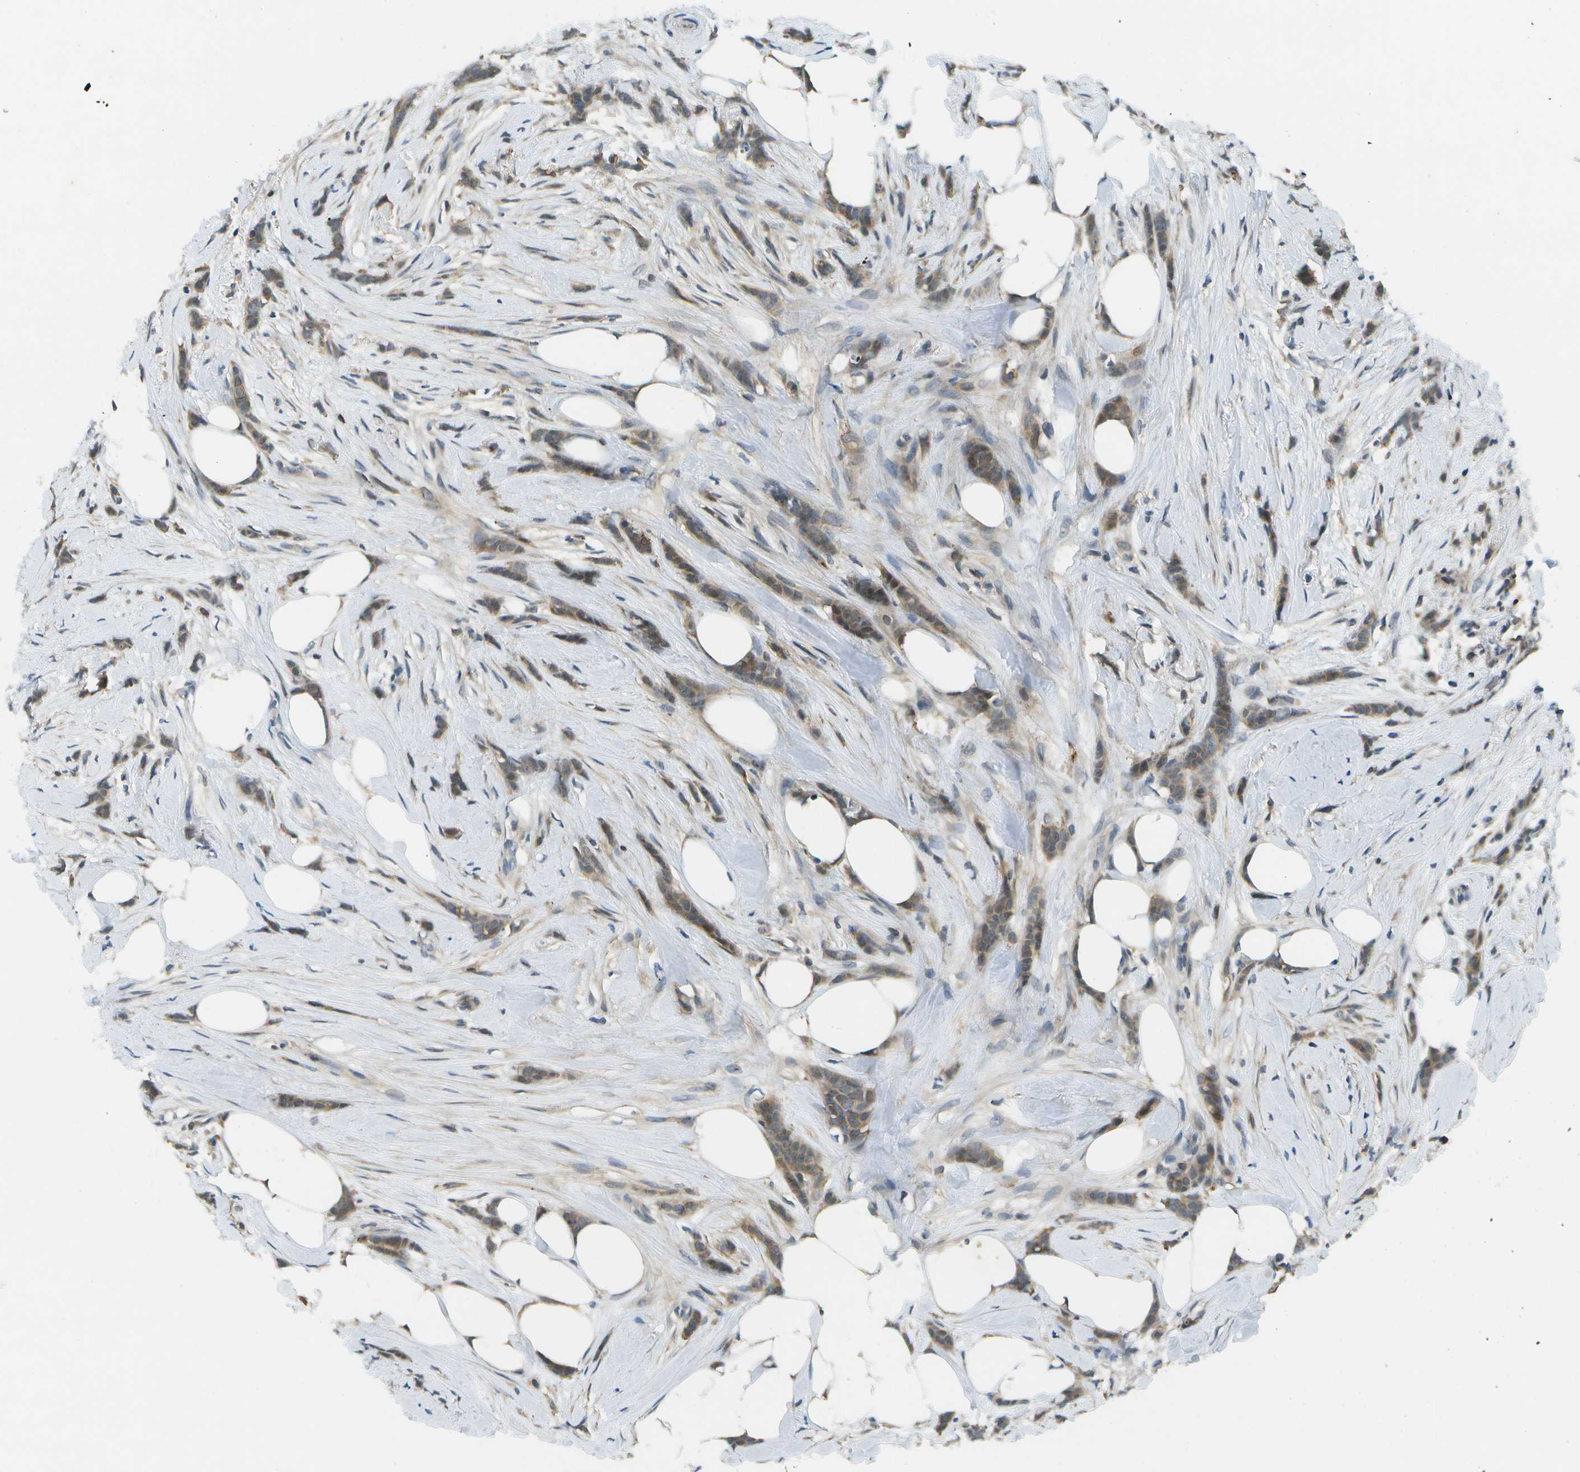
{"staining": {"intensity": "moderate", "quantity": ">75%", "location": "cytoplasmic/membranous"}, "tissue": "breast cancer", "cell_type": "Tumor cells", "image_type": "cancer", "snomed": [{"axis": "morphology", "description": "Lobular carcinoma, in situ"}, {"axis": "morphology", "description": "Lobular carcinoma"}, {"axis": "topography", "description": "Breast"}], "caption": "This is an image of immunohistochemistry staining of breast cancer (lobular carcinoma in situ), which shows moderate positivity in the cytoplasmic/membranous of tumor cells.", "gene": "LRRC66", "patient": {"sex": "female", "age": 41}}